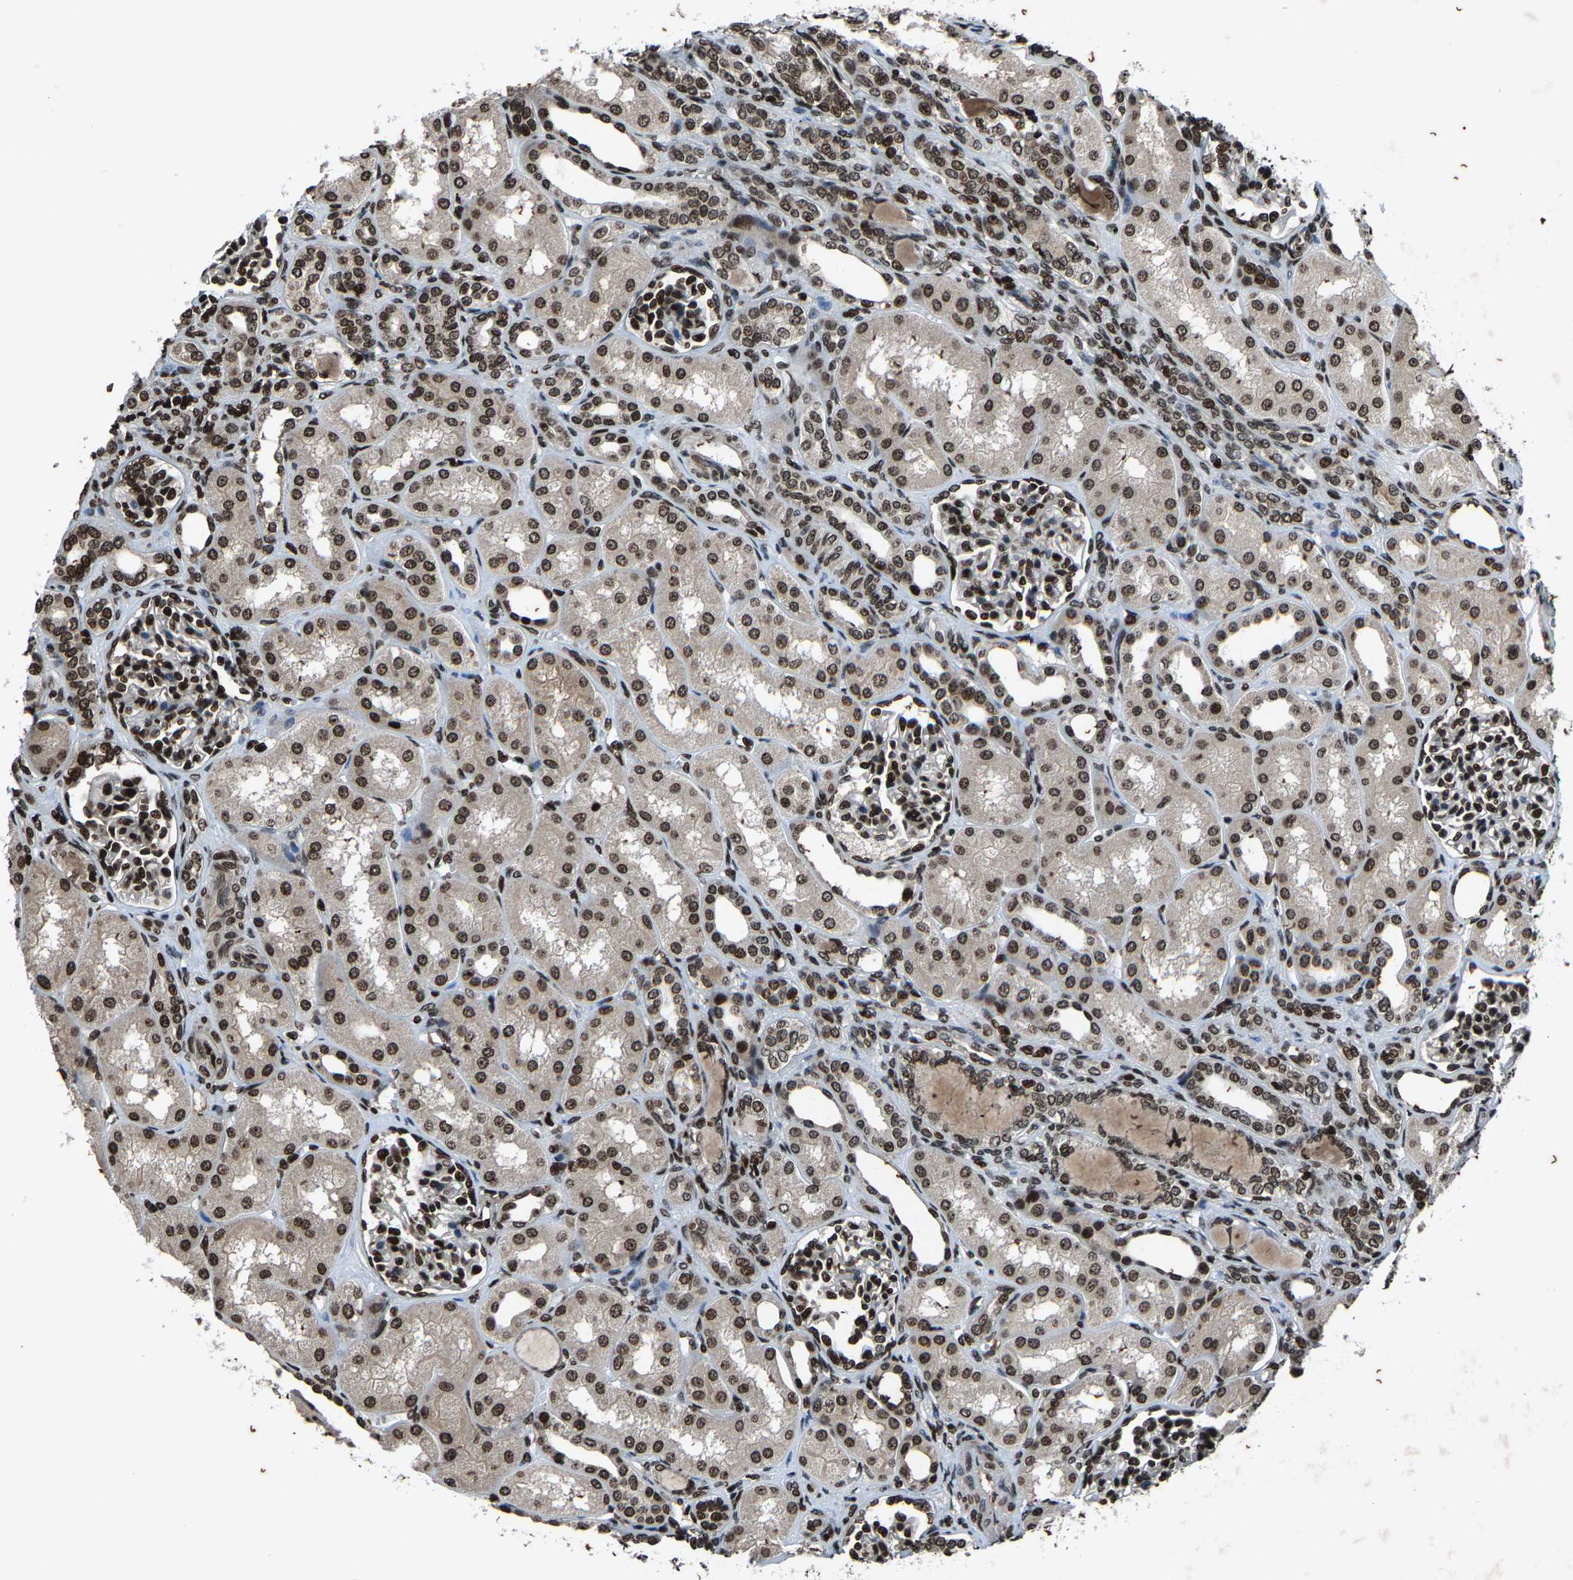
{"staining": {"intensity": "strong", "quantity": ">75%", "location": "nuclear"}, "tissue": "kidney", "cell_type": "Cells in glomeruli", "image_type": "normal", "snomed": [{"axis": "morphology", "description": "Normal tissue, NOS"}, {"axis": "topography", "description": "Kidney"}], "caption": "The micrograph displays a brown stain indicating the presence of a protein in the nuclear of cells in glomeruli in kidney.", "gene": "H4C1", "patient": {"sex": "male", "age": 7}}